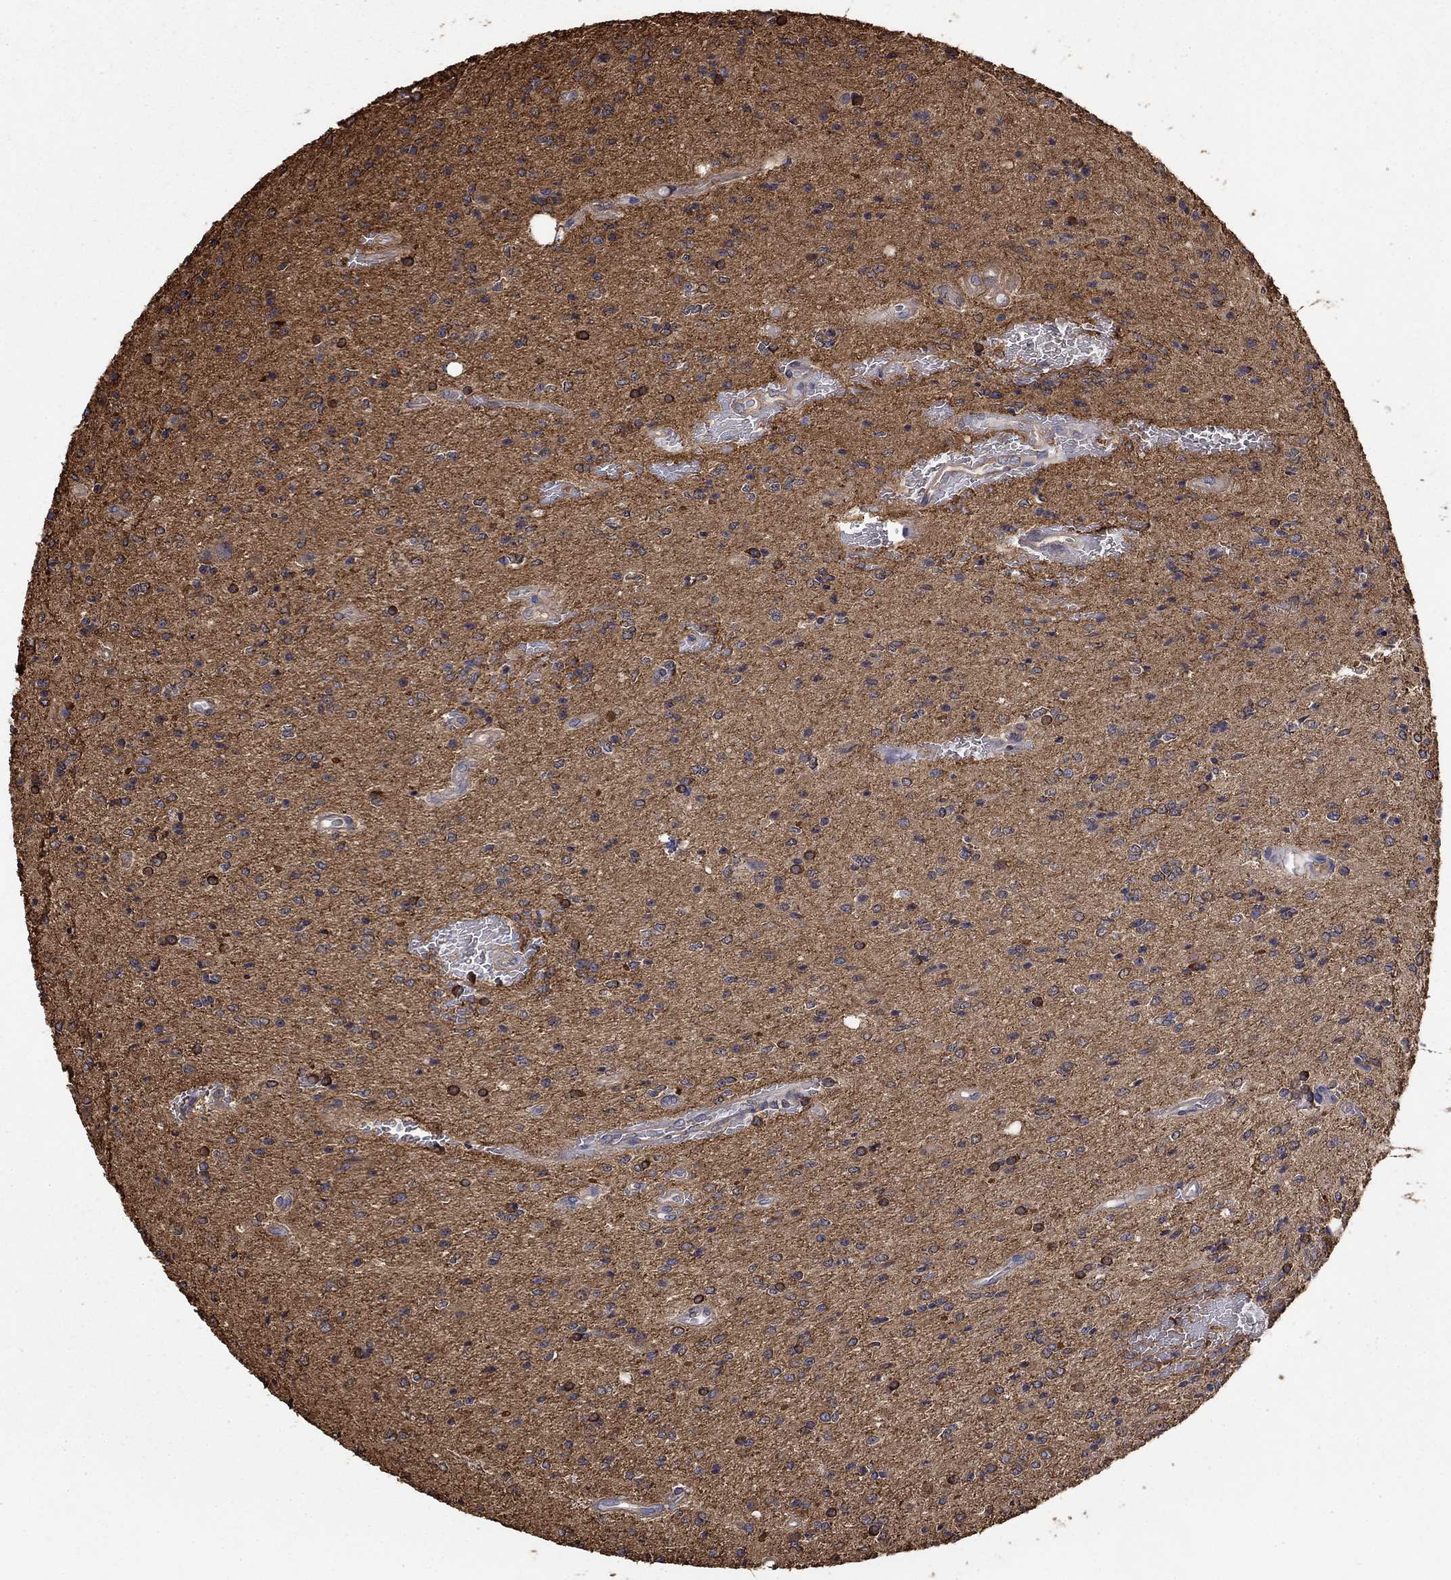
{"staining": {"intensity": "strong", "quantity": "<25%", "location": "cytoplasmic/membranous"}, "tissue": "glioma", "cell_type": "Tumor cells", "image_type": "cancer", "snomed": [{"axis": "morphology", "description": "Glioma, malignant, Low grade"}, {"axis": "topography", "description": "Brain"}], "caption": "Human low-grade glioma (malignant) stained for a protein (brown) shows strong cytoplasmic/membranous positive expression in approximately <25% of tumor cells.", "gene": "DPYSL2", "patient": {"sex": "male", "age": 67}}